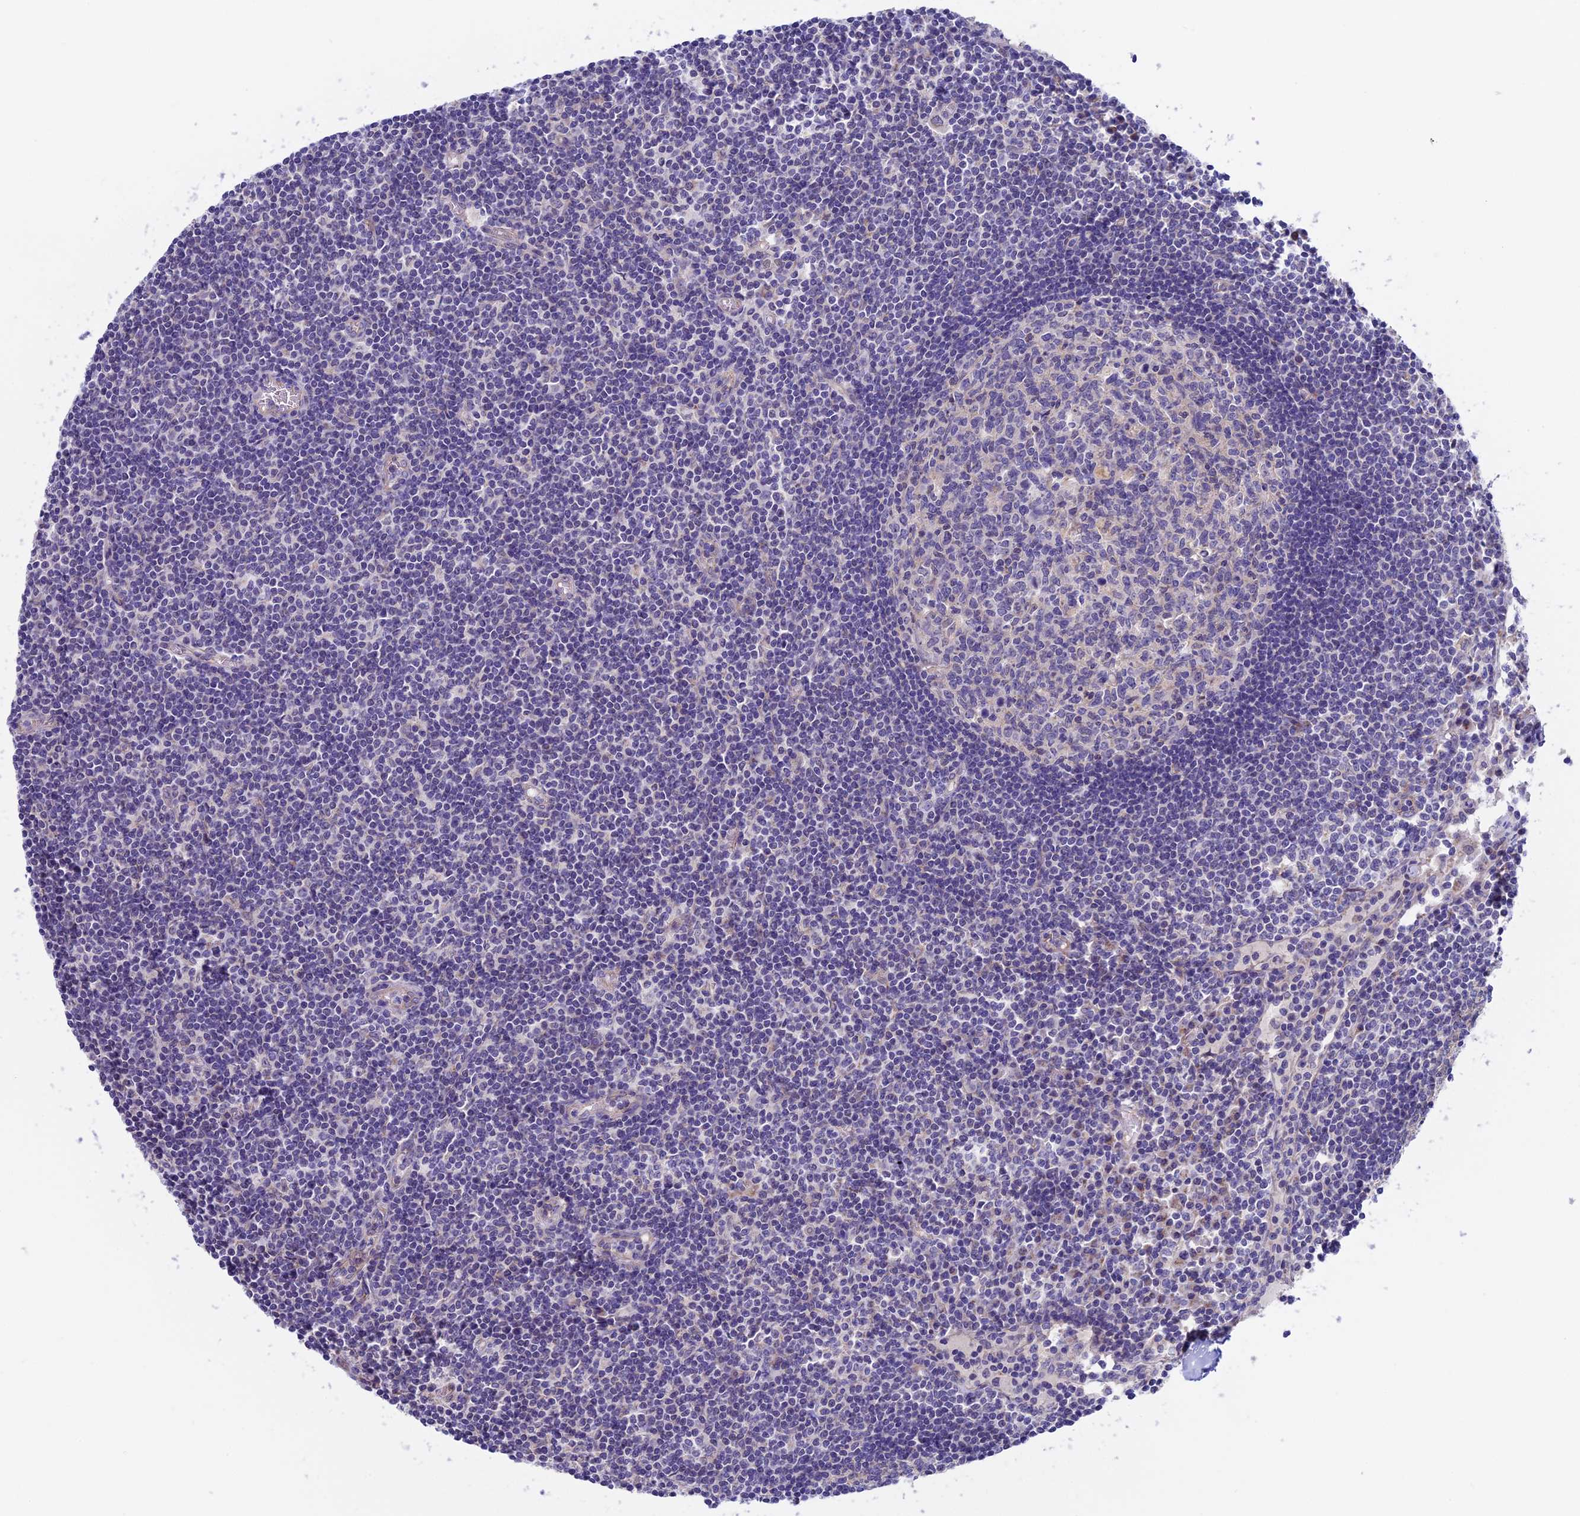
{"staining": {"intensity": "negative", "quantity": "none", "location": "none"}, "tissue": "lymph node", "cell_type": "Germinal center cells", "image_type": "normal", "snomed": [{"axis": "morphology", "description": "Normal tissue, NOS"}, {"axis": "topography", "description": "Lymph node"}], "caption": "Germinal center cells are negative for protein expression in normal human lymph node. (Brightfield microscopy of DAB (3,3'-diaminobenzidine) IHC at high magnification).", "gene": "ETFDH", "patient": {"sex": "female", "age": 55}}